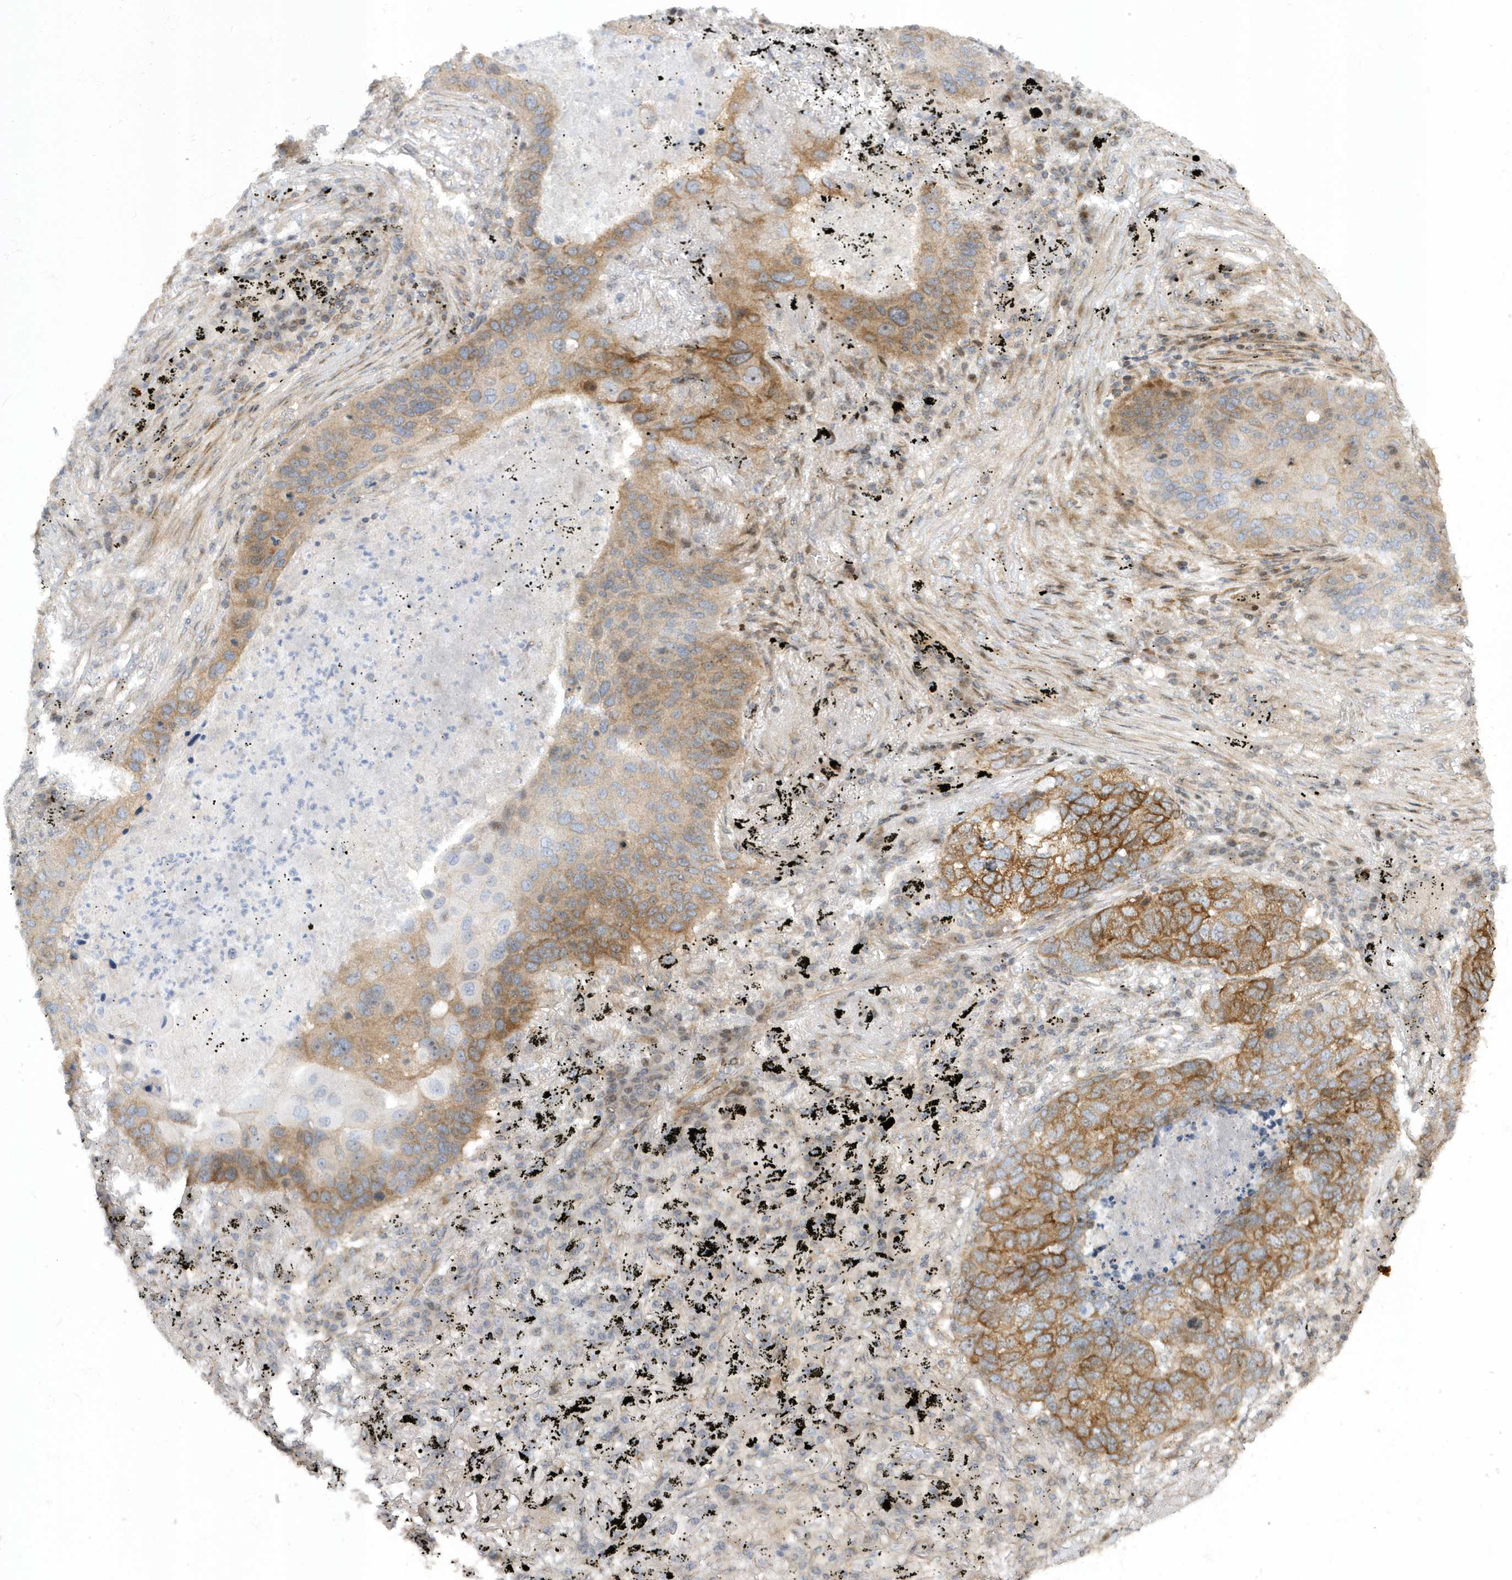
{"staining": {"intensity": "moderate", "quantity": "25%-75%", "location": "cytoplasmic/membranous"}, "tissue": "lung cancer", "cell_type": "Tumor cells", "image_type": "cancer", "snomed": [{"axis": "morphology", "description": "Squamous cell carcinoma, NOS"}, {"axis": "topography", "description": "Lung"}], "caption": "Brown immunohistochemical staining in lung cancer shows moderate cytoplasmic/membranous staining in approximately 25%-75% of tumor cells. Using DAB (brown) and hematoxylin (blue) stains, captured at high magnification using brightfield microscopy.", "gene": "MAP7D3", "patient": {"sex": "female", "age": 63}}